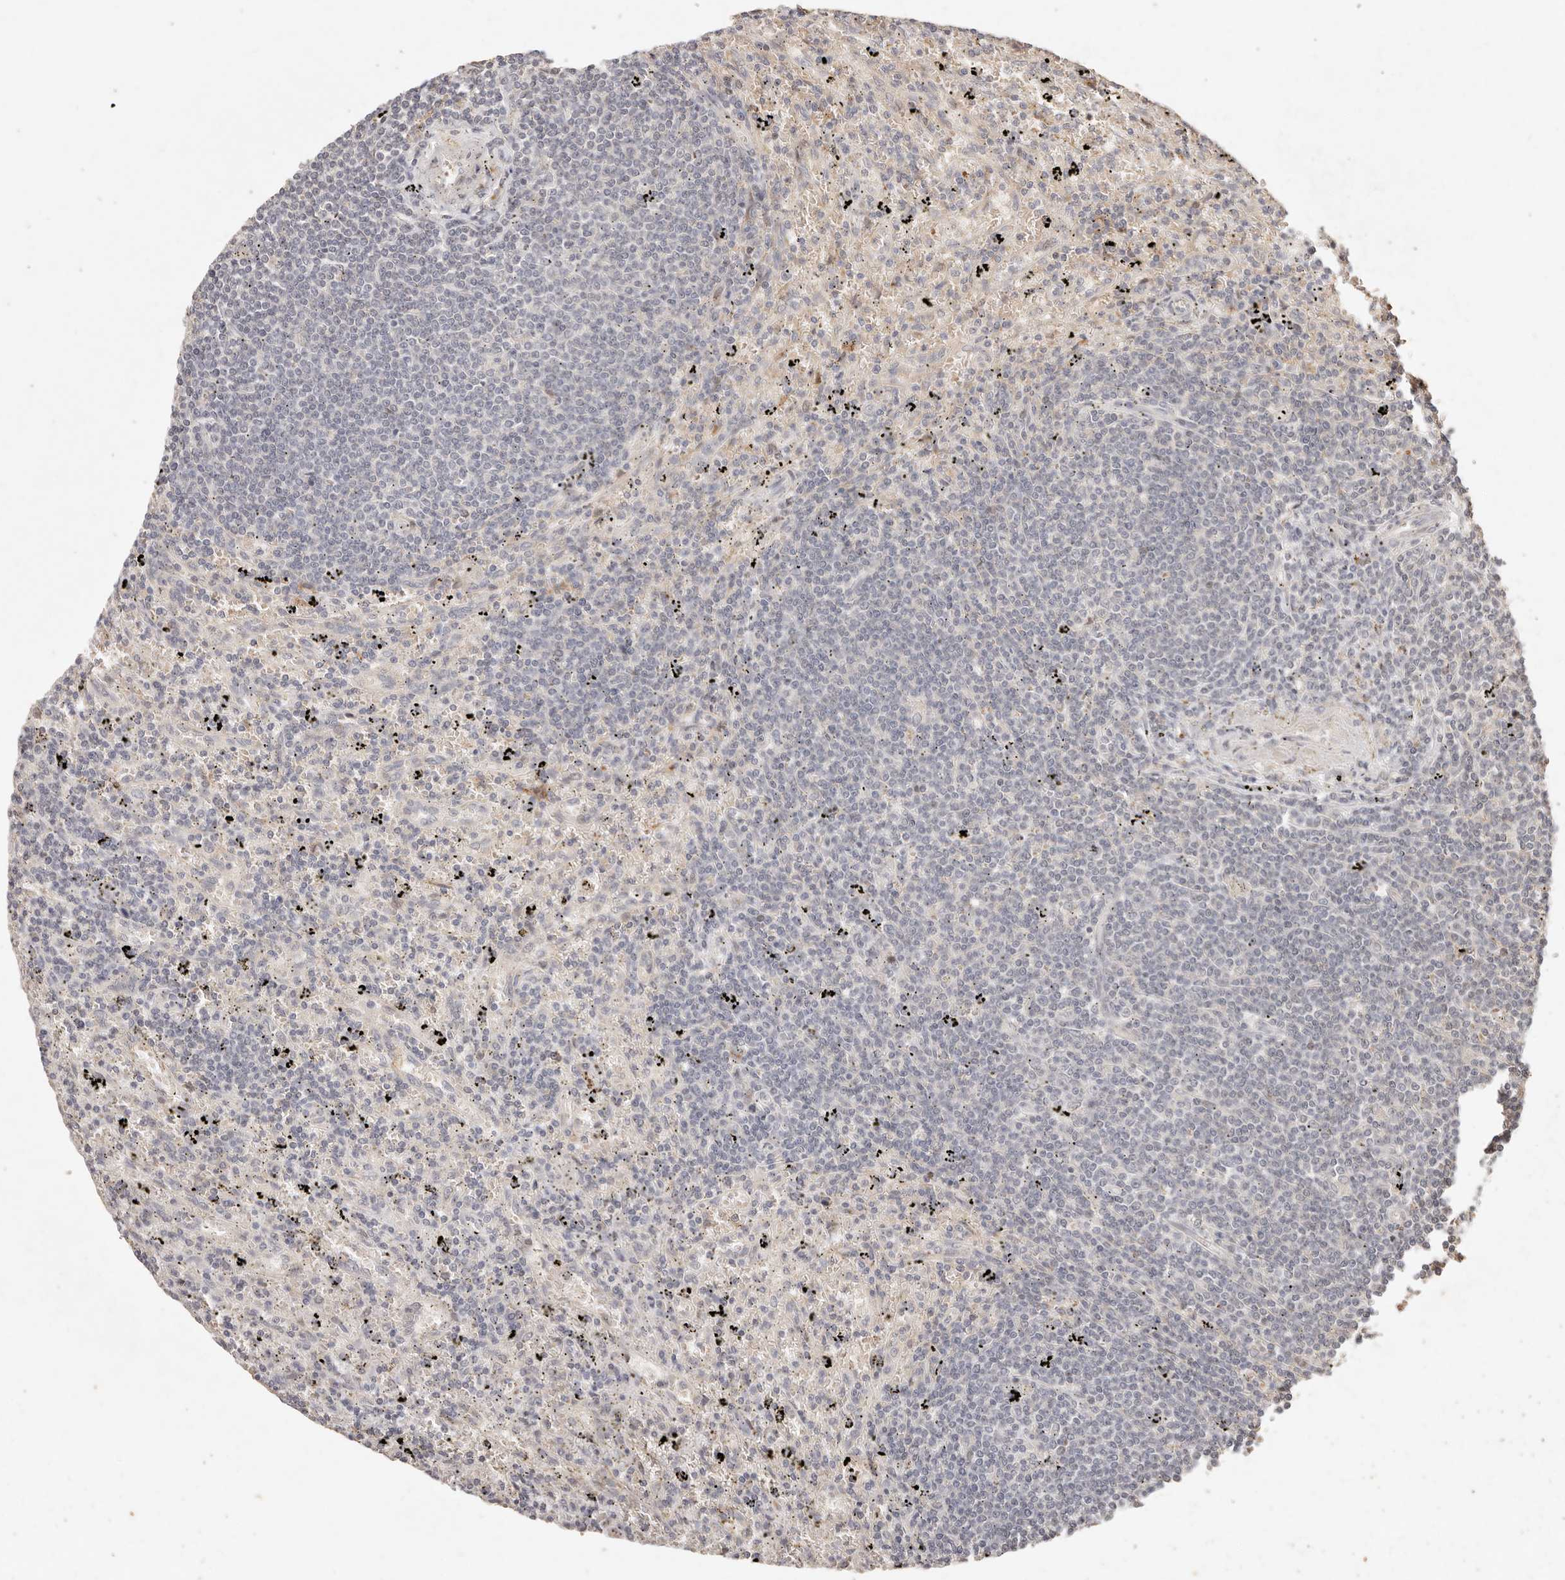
{"staining": {"intensity": "negative", "quantity": "none", "location": "none"}, "tissue": "lymphoma", "cell_type": "Tumor cells", "image_type": "cancer", "snomed": [{"axis": "morphology", "description": "Malignant lymphoma, non-Hodgkin's type, Low grade"}, {"axis": "topography", "description": "Spleen"}], "caption": "Image shows no protein staining in tumor cells of lymphoma tissue. (DAB immunohistochemistry (IHC) visualized using brightfield microscopy, high magnification).", "gene": "KIF9", "patient": {"sex": "male", "age": 76}}